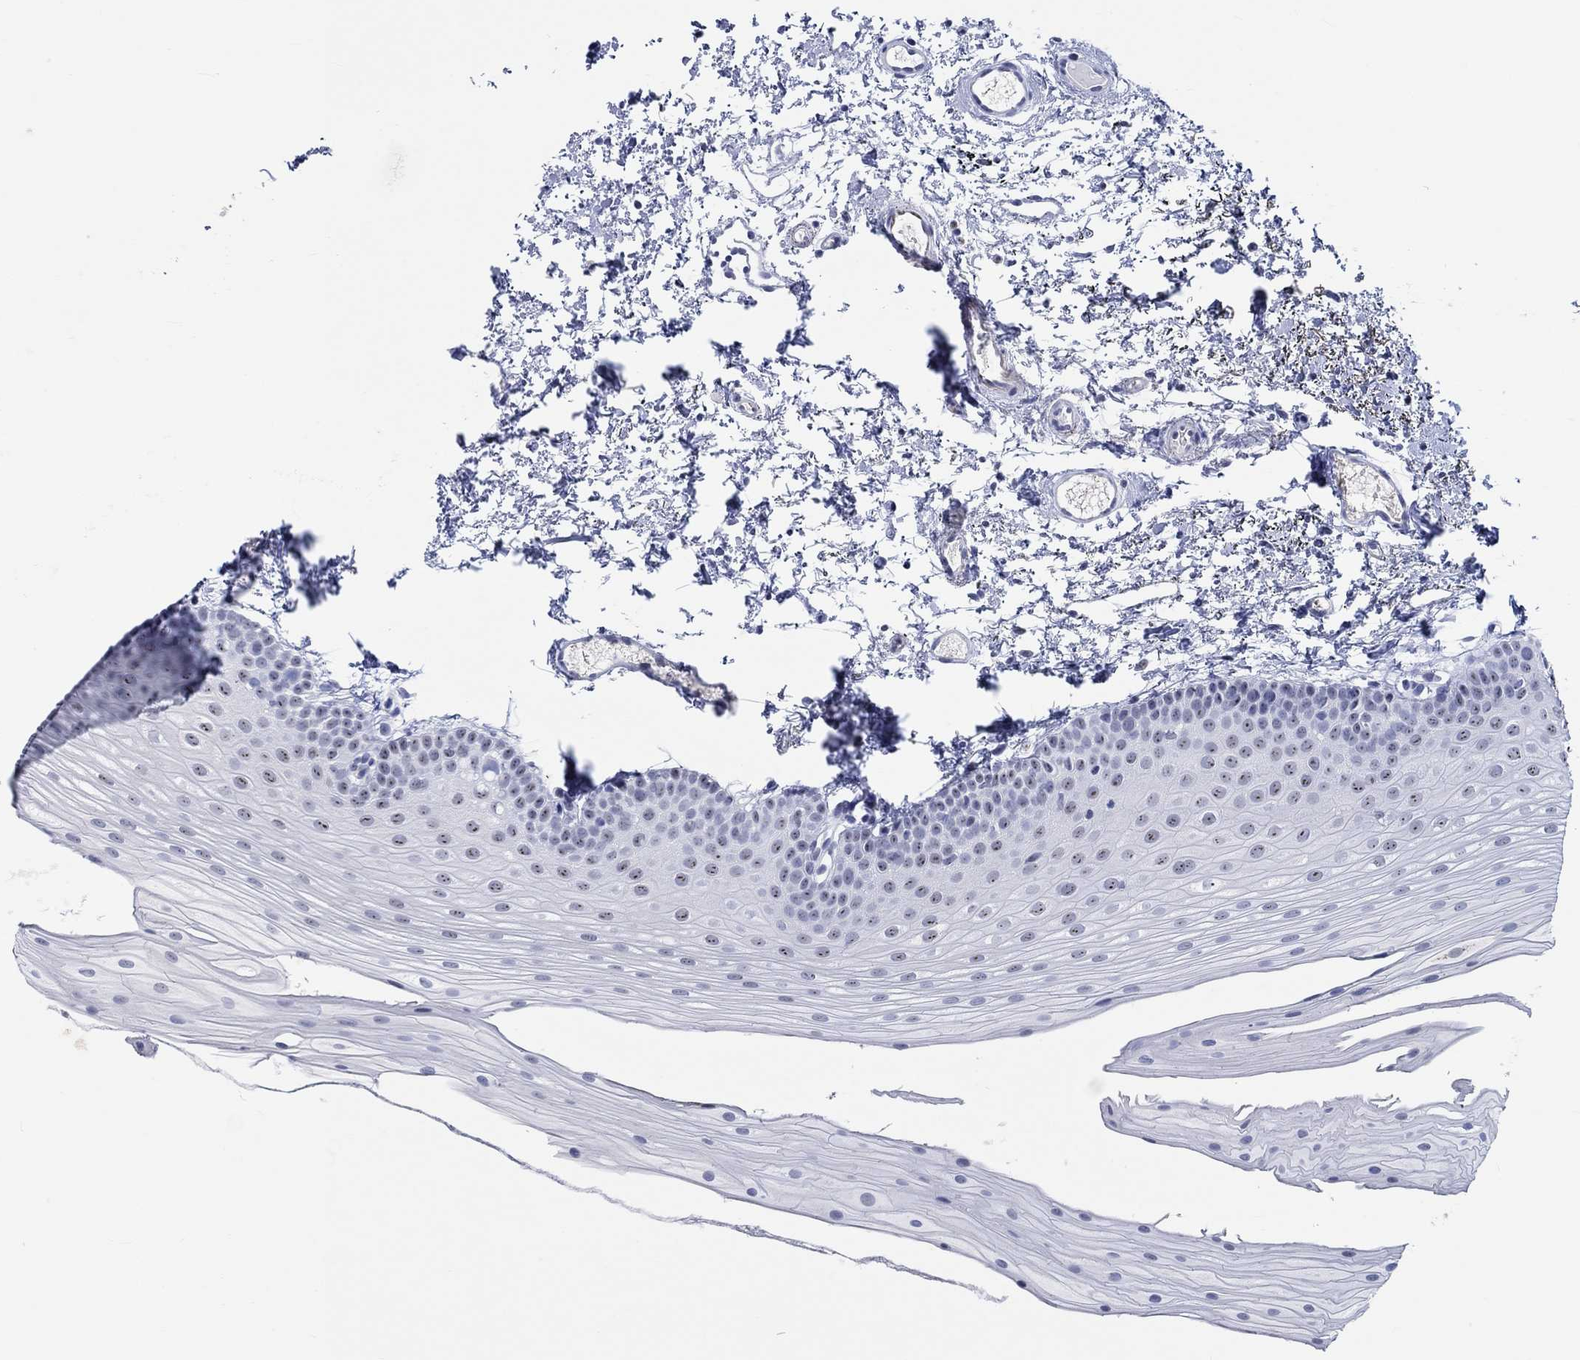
{"staining": {"intensity": "moderate", "quantity": ">75%", "location": "nuclear"}, "tissue": "oral mucosa", "cell_type": "Squamous epithelial cells", "image_type": "normal", "snomed": [{"axis": "morphology", "description": "Normal tissue, NOS"}, {"axis": "topography", "description": "Oral tissue"}], "caption": "A histopathology image of oral mucosa stained for a protein displays moderate nuclear brown staining in squamous epithelial cells.", "gene": "ZNF446", "patient": {"sex": "female", "age": 57}}